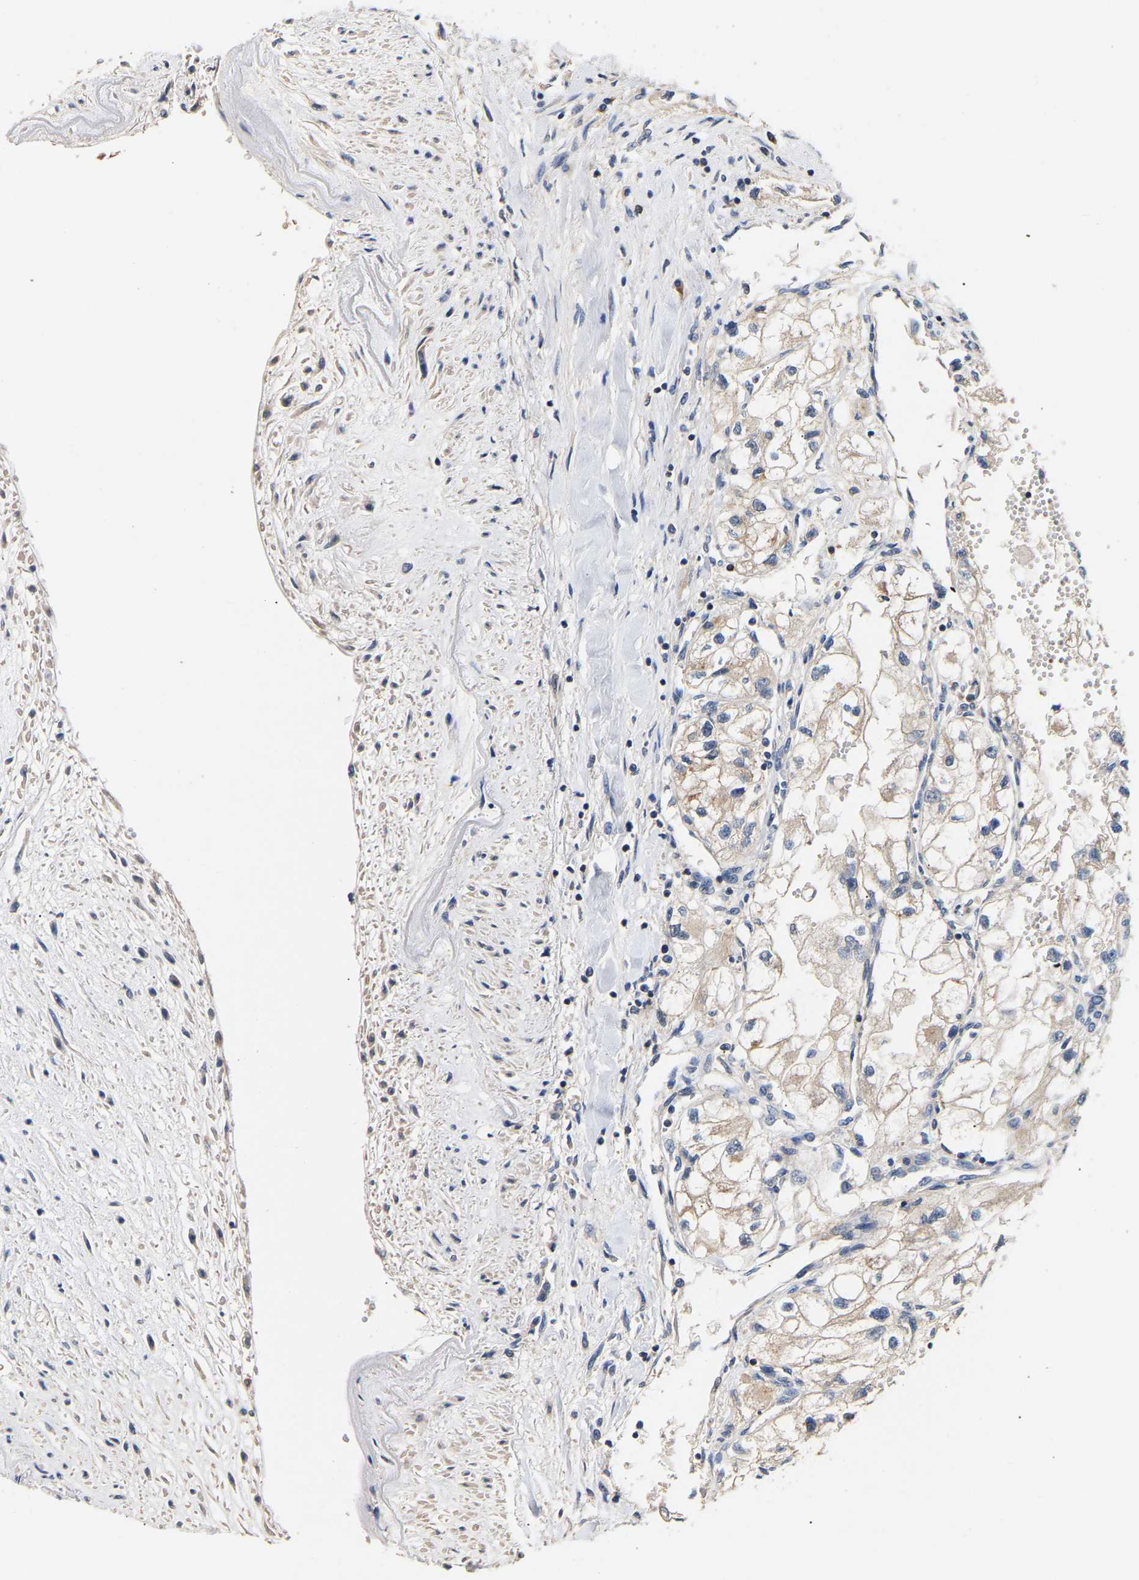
{"staining": {"intensity": "weak", "quantity": "<25%", "location": "cytoplasmic/membranous"}, "tissue": "renal cancer", "cell_type": "Tumor cells", "image_type": "cancer", "snomed": [{"axis": "morphology", "description": "Adenocarcinoma, NOS"}, {"axis": "topography", "description": "Kidney"}], "caption": "Histopathology image shows no protein expression in tumor cells of renal cancer (adenocarcinoma) tissue.", "gene": "LRBA", "patient": {"sex": "female", "age": 70}}